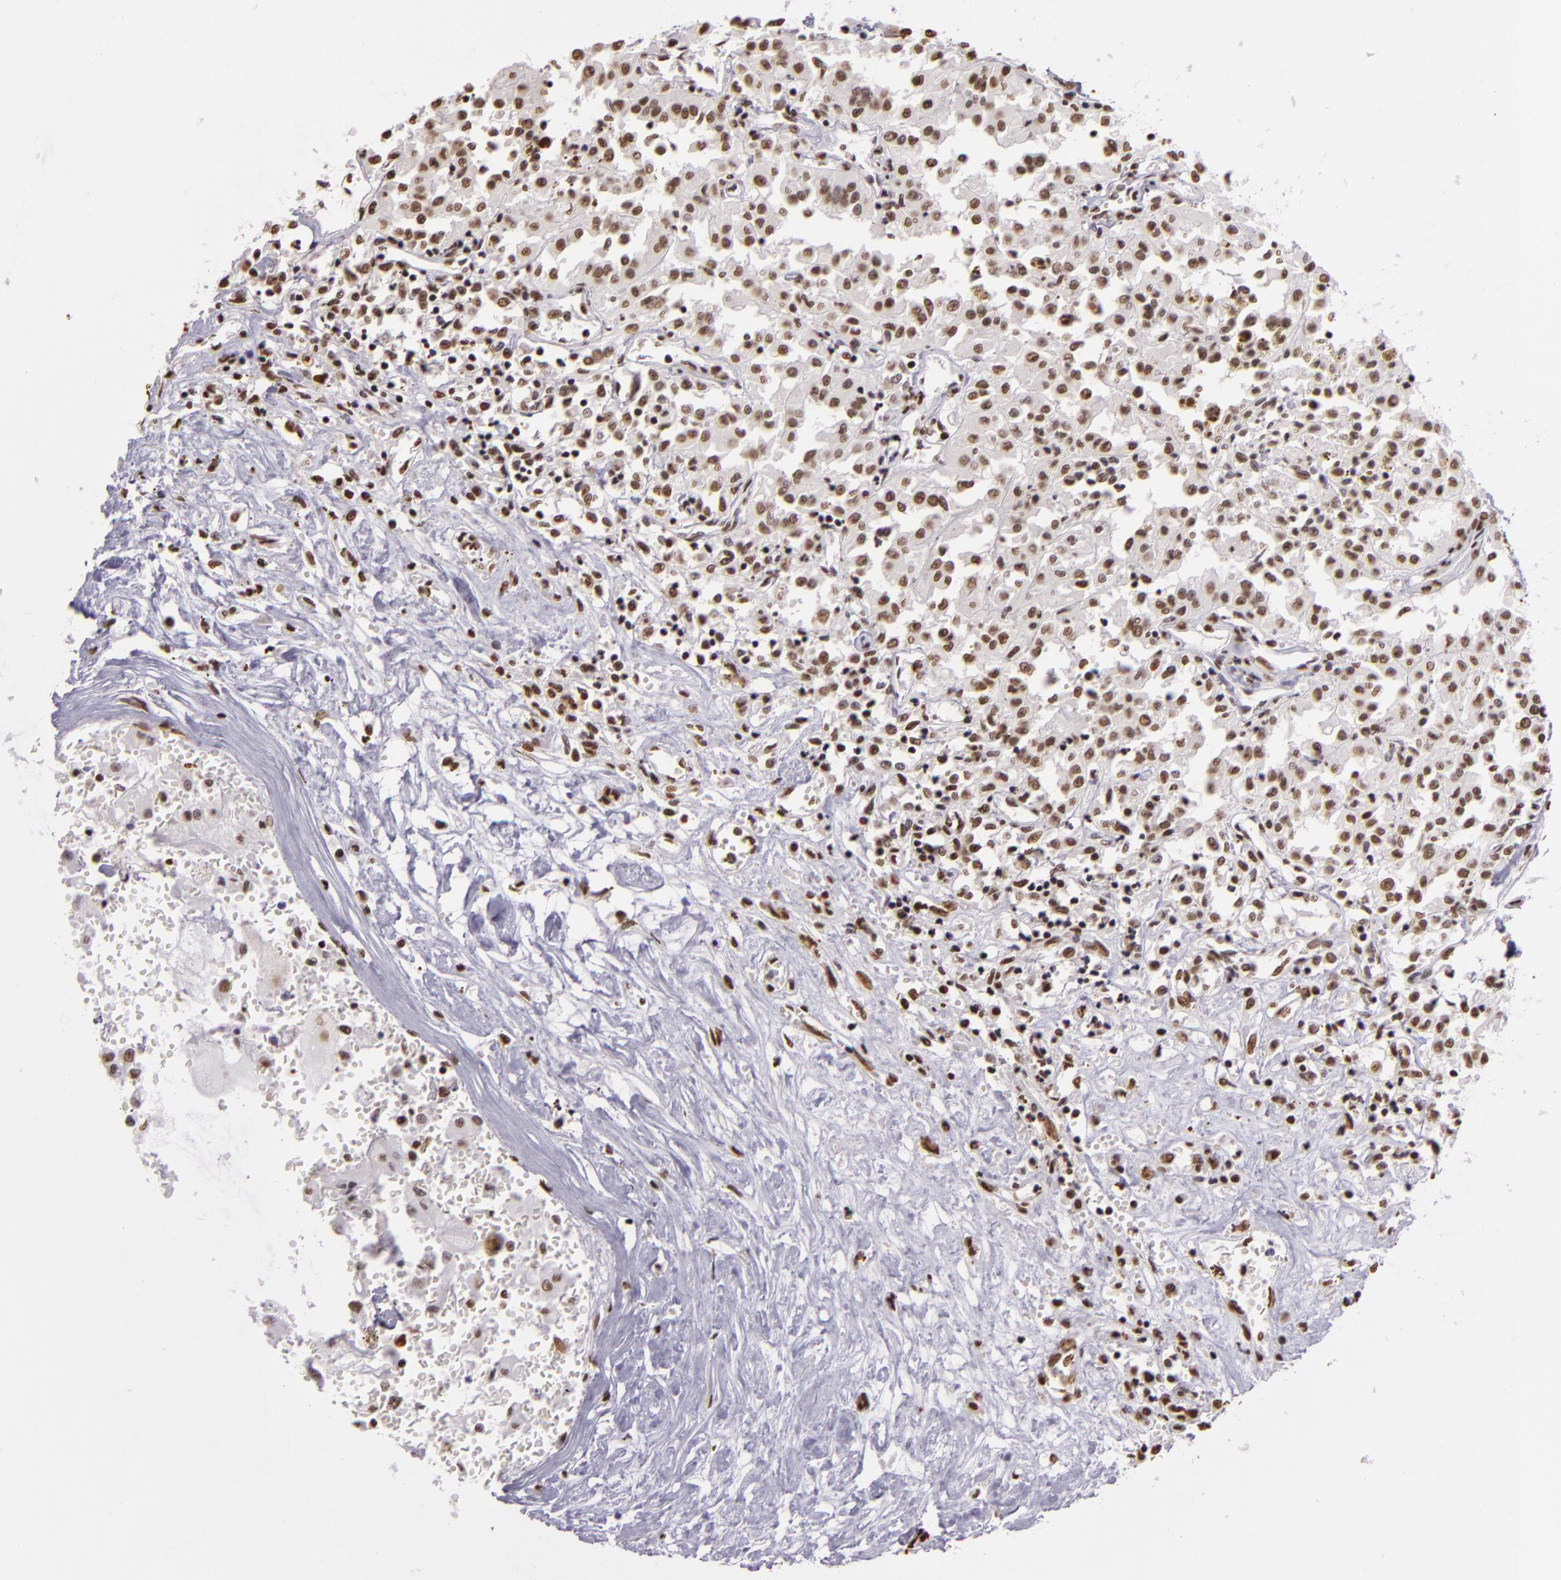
{"staining": {"intensity": "weak", "quantity": ">75%", "location": "nuclear"}, "tissue": "renal cancer", "cell_type": "Tumor cells", "image_type": "cancer", "snomed": [{"axis": "morphology", "description": "Adenocarcinoma, NOS"}, {"axis": "topography", "description": "Kidney"}], "caption": "Human adenocarcinoma (renal) stained with a protein marker demonstrates weak staining in tumor cells.", "gene": "PAPOLA", "patient": {"sex": "male", "age": 78}}